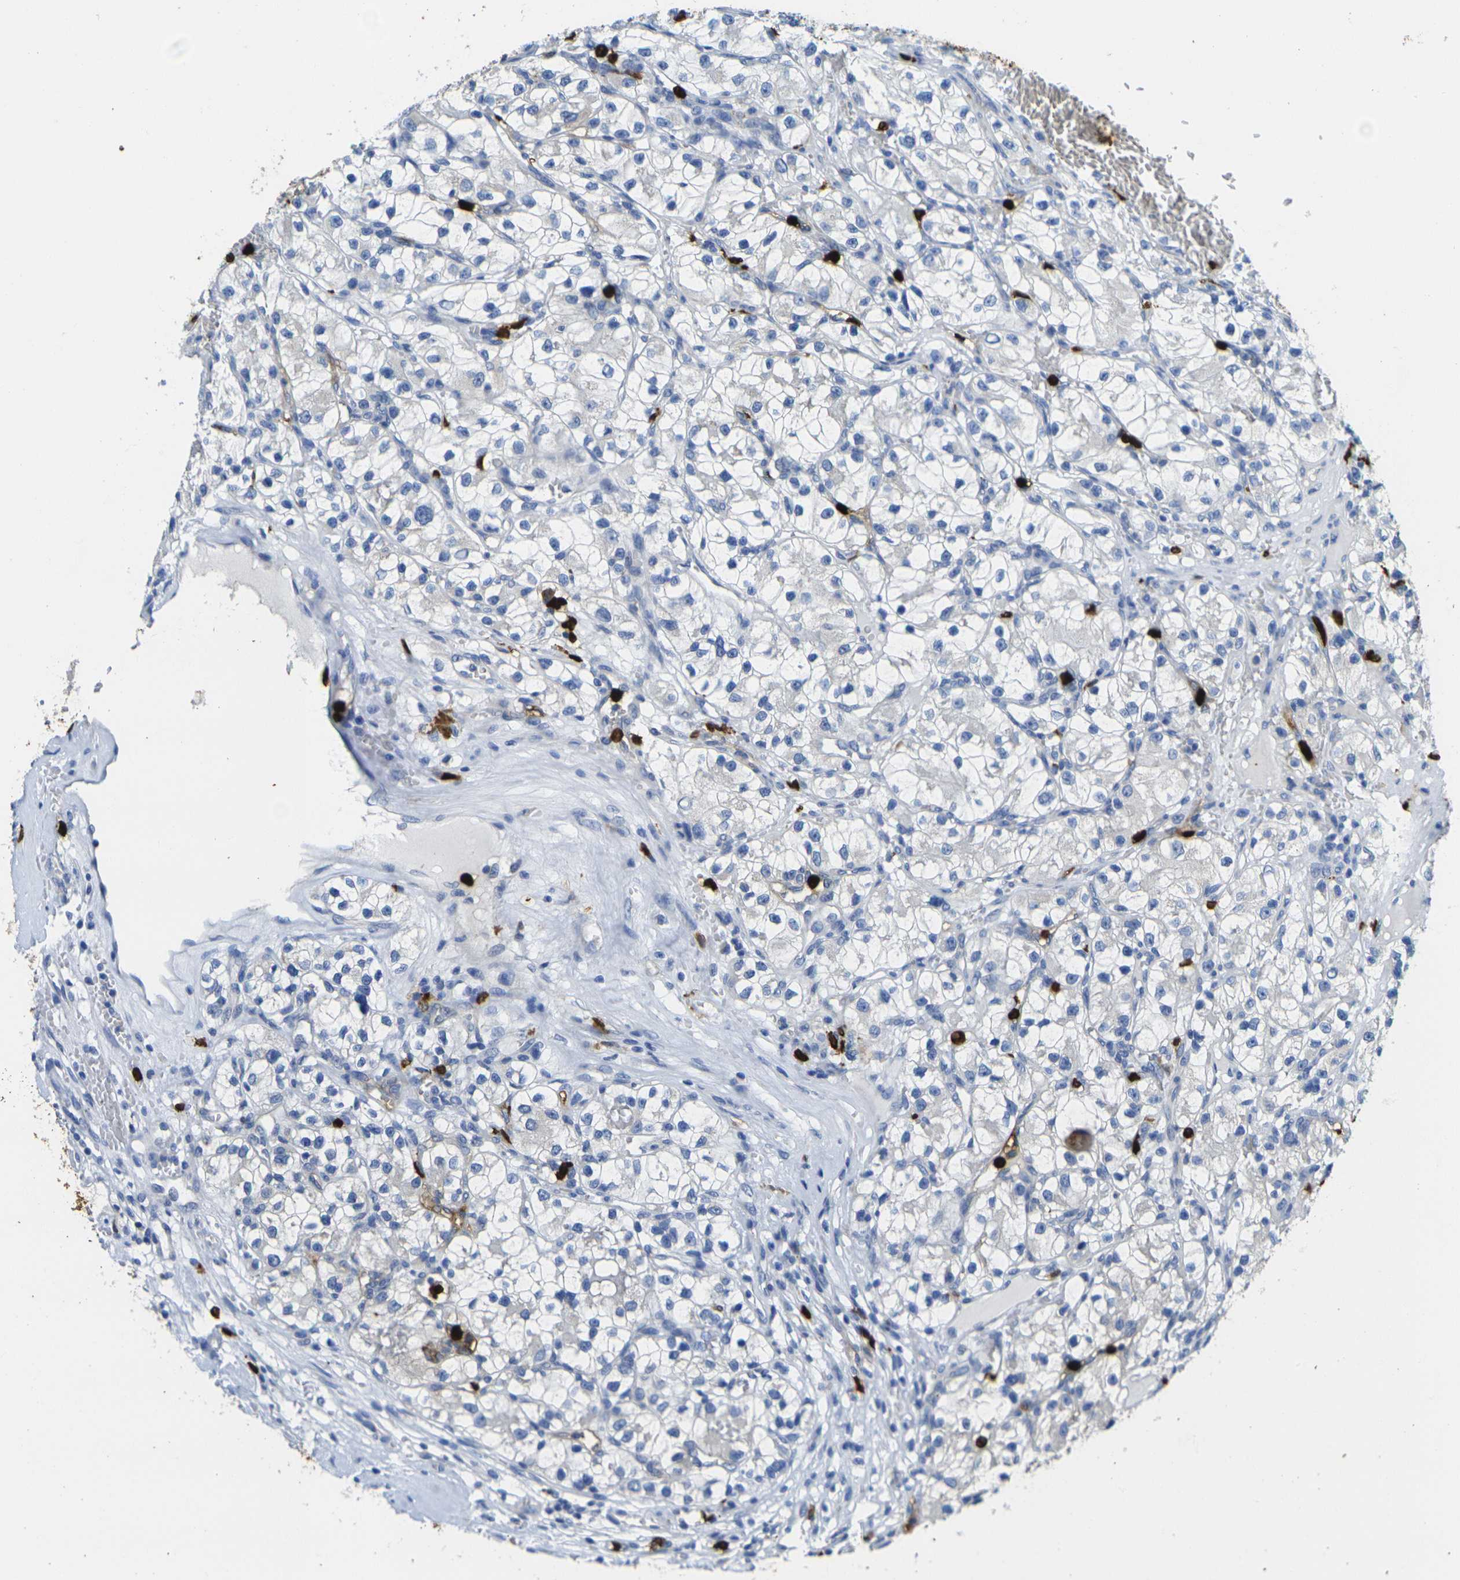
{"staining": {"intensity": "negative", "quantity": "none", "location": "none"}, "tissue": "renal cancer", "cell_type": "Tumor cells", "image_type": "cancer", "snomed": [{"axis": "morphology", "description": "Adenocarcinoma, NOS"}, {"axis": "topography", "description": "Kidney"}], "caption": "IHC photomicrograph of renal adenocarcinoma stained for a protein (brown), which shows no positivity in tumor cells. (Brightfield microscopy of DAB IHC at high magnification).", "gene": "S100A9", "patient": {"sex": "female", "age": 57}}